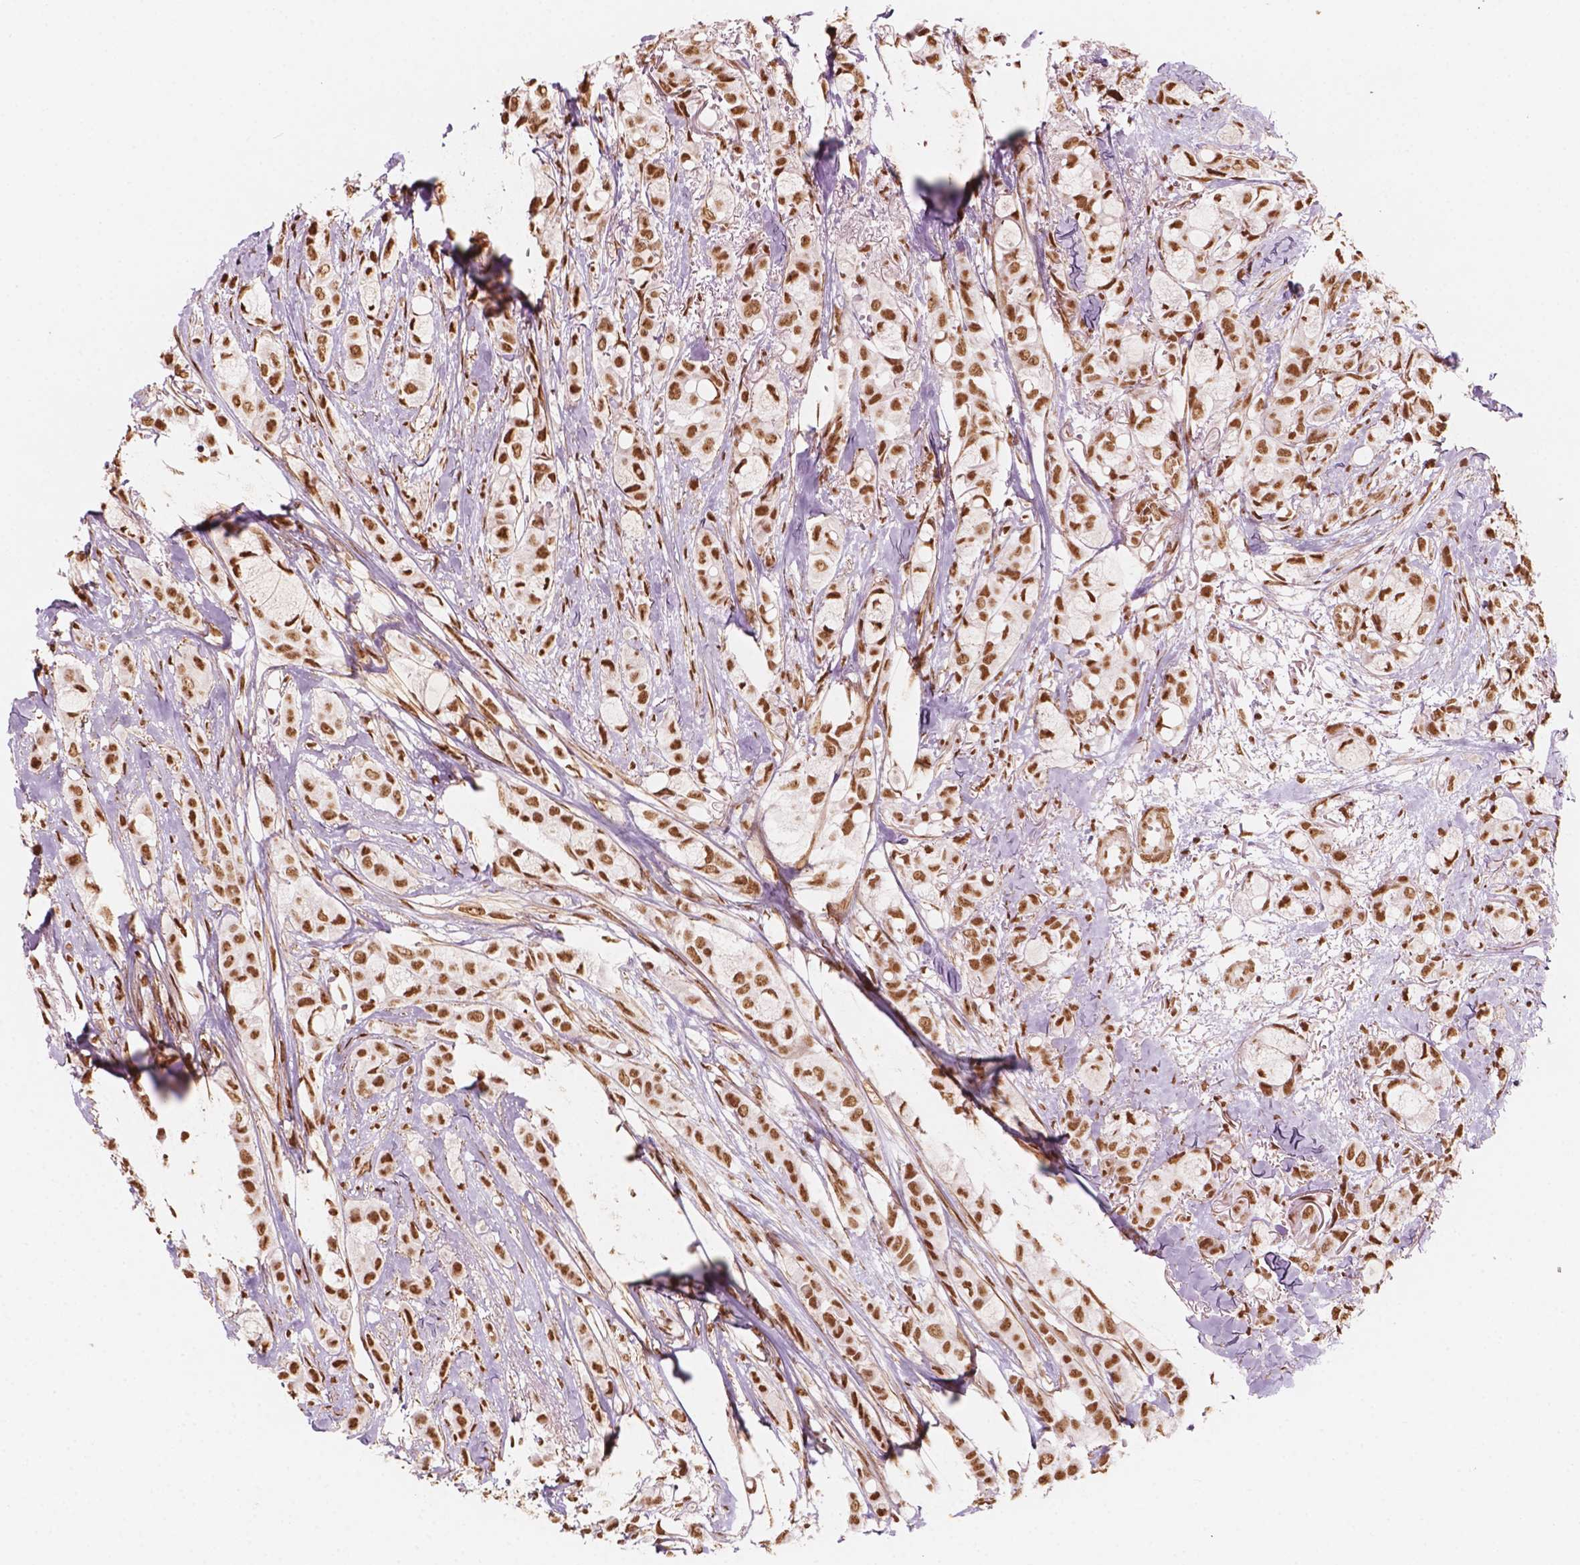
{"staining": {"intensity": "moderate", "quantity": ">75%", "location": "nuclear"}, "tissue": "breast cancer", "cell_type": "Tumor cells", "image_type": "cancer", "snomed": [{"axis": "morphology", "description": "Duct carcinoma"}, {"axis": "topography", "description": "Breast"}], "caption": "Breast cancer stained with DAB (3,3'-diaminobenzidine) IHC demonstrates medium levels of moderate nuclear staining in about >75% of tumor cells.", "gene": "GTF3C5", "patient": {"sex": "female", "age": 85}}